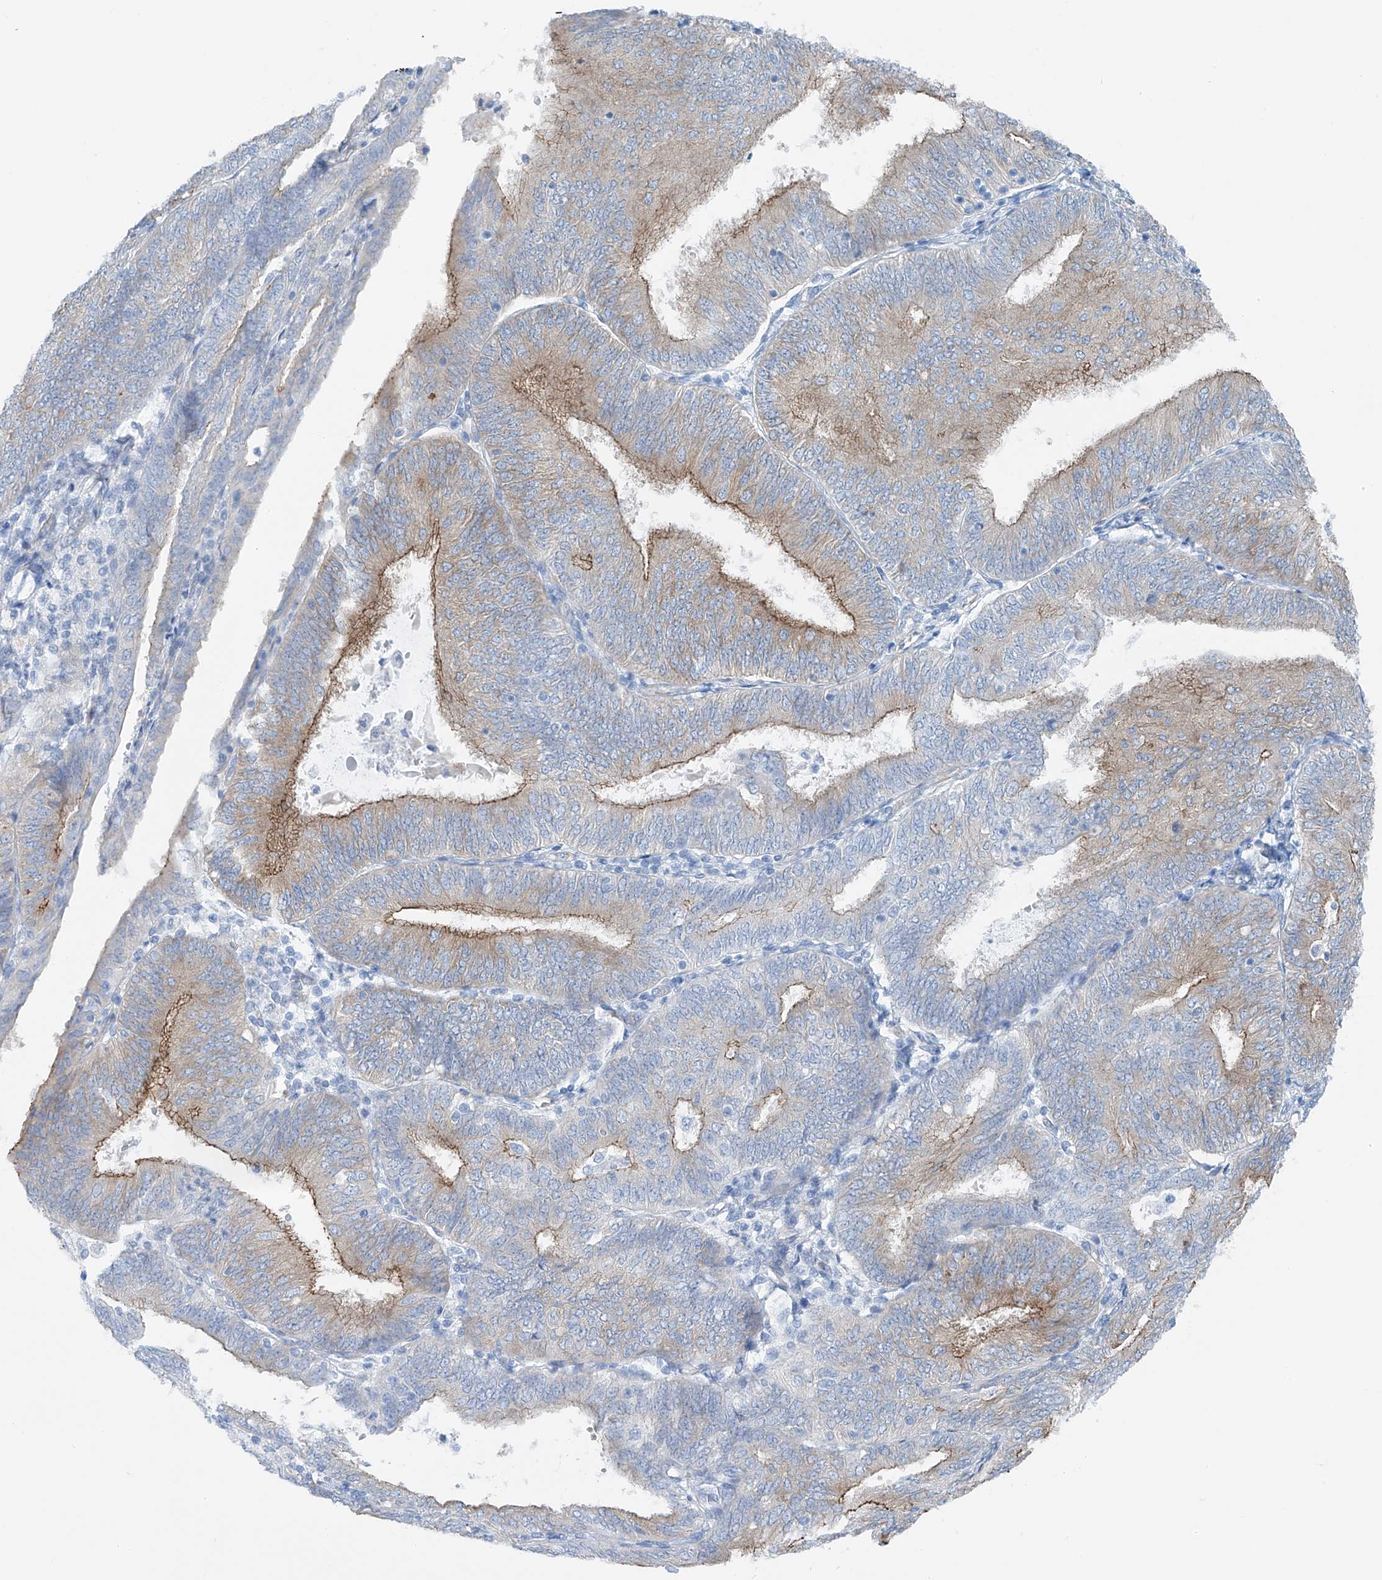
{"staining": {"intensity": "moderate", "quantity": "<25%", "location": "cytoplasmic/membranous"}, "tissue": "endometrial cancer", "cell_type": "Tumor cells", "image_type": "cancer", "snomed": [{"axis": "morphology", "description": "Adenocarcinoma, NOS"}, {"axis": "topography", "description": "Endometrium"}], "caption": "Tumor cells demonstrate moderate cytoplasmic/membranous positivity in approximately <25% of cells in adenocarcinoma (endometrial).", "gene": "MAGI1", "patient": {"sex": "female", "age": 58}}